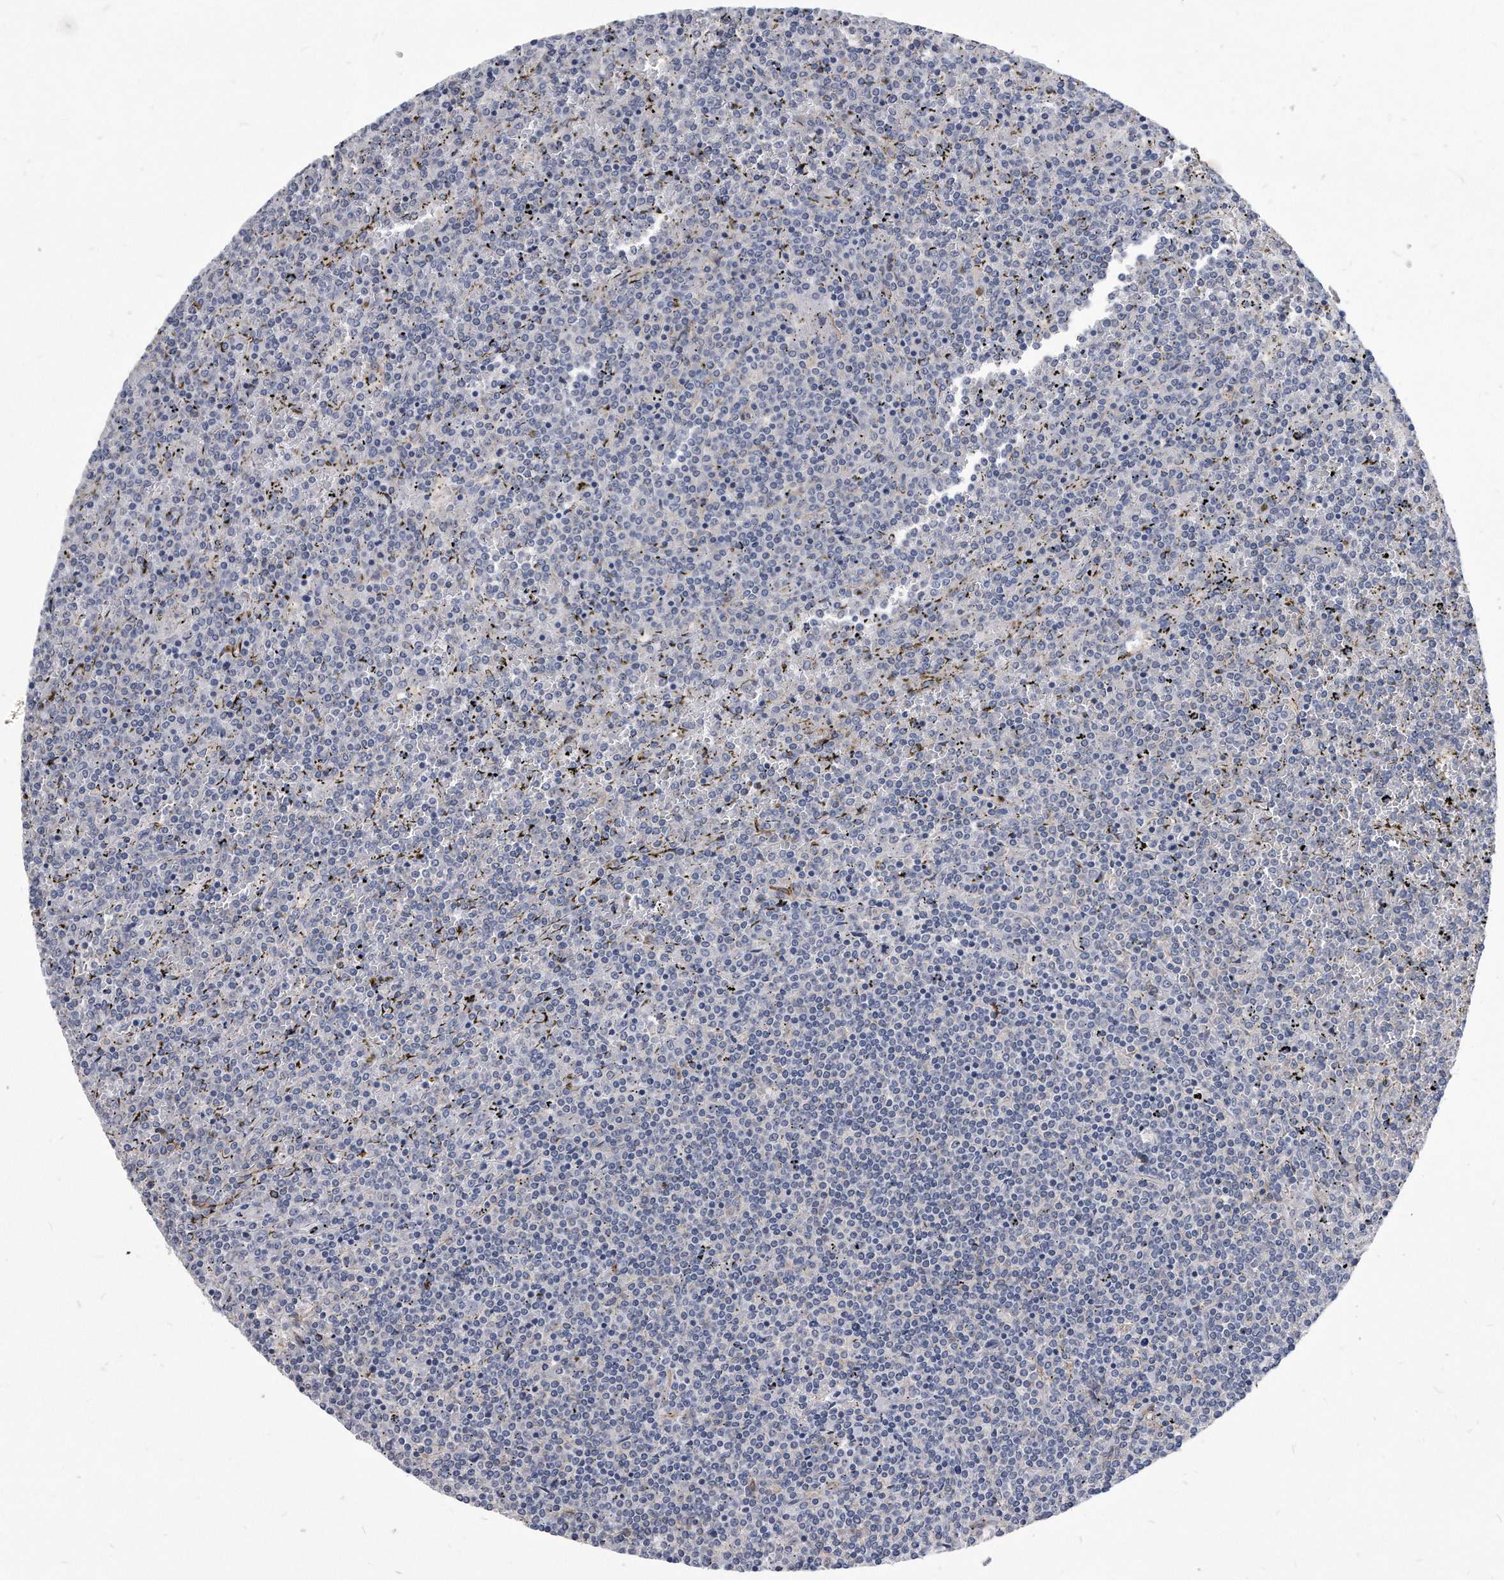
{"staining": {"intensity": "negative", "quantity": "none", "location": "none"}, "tissue": "lymphoma", "cell_type": "Tumor cells", "image_type": "cancer", "snomed": [{"axis": "morphology", "description": "Malignant lymphoma, non-Hodgkin's type, Low grade"}, {"axis": "topography", "description": "Spleen"}], "caption": "Immunohistochemical staining of low-grade malignant lymphoma, non-Hodgkin's type exhibits no significant staining in tumor cells.", "gene": "EIF2B4", "patient": {"sex": "female", "age": 19}}